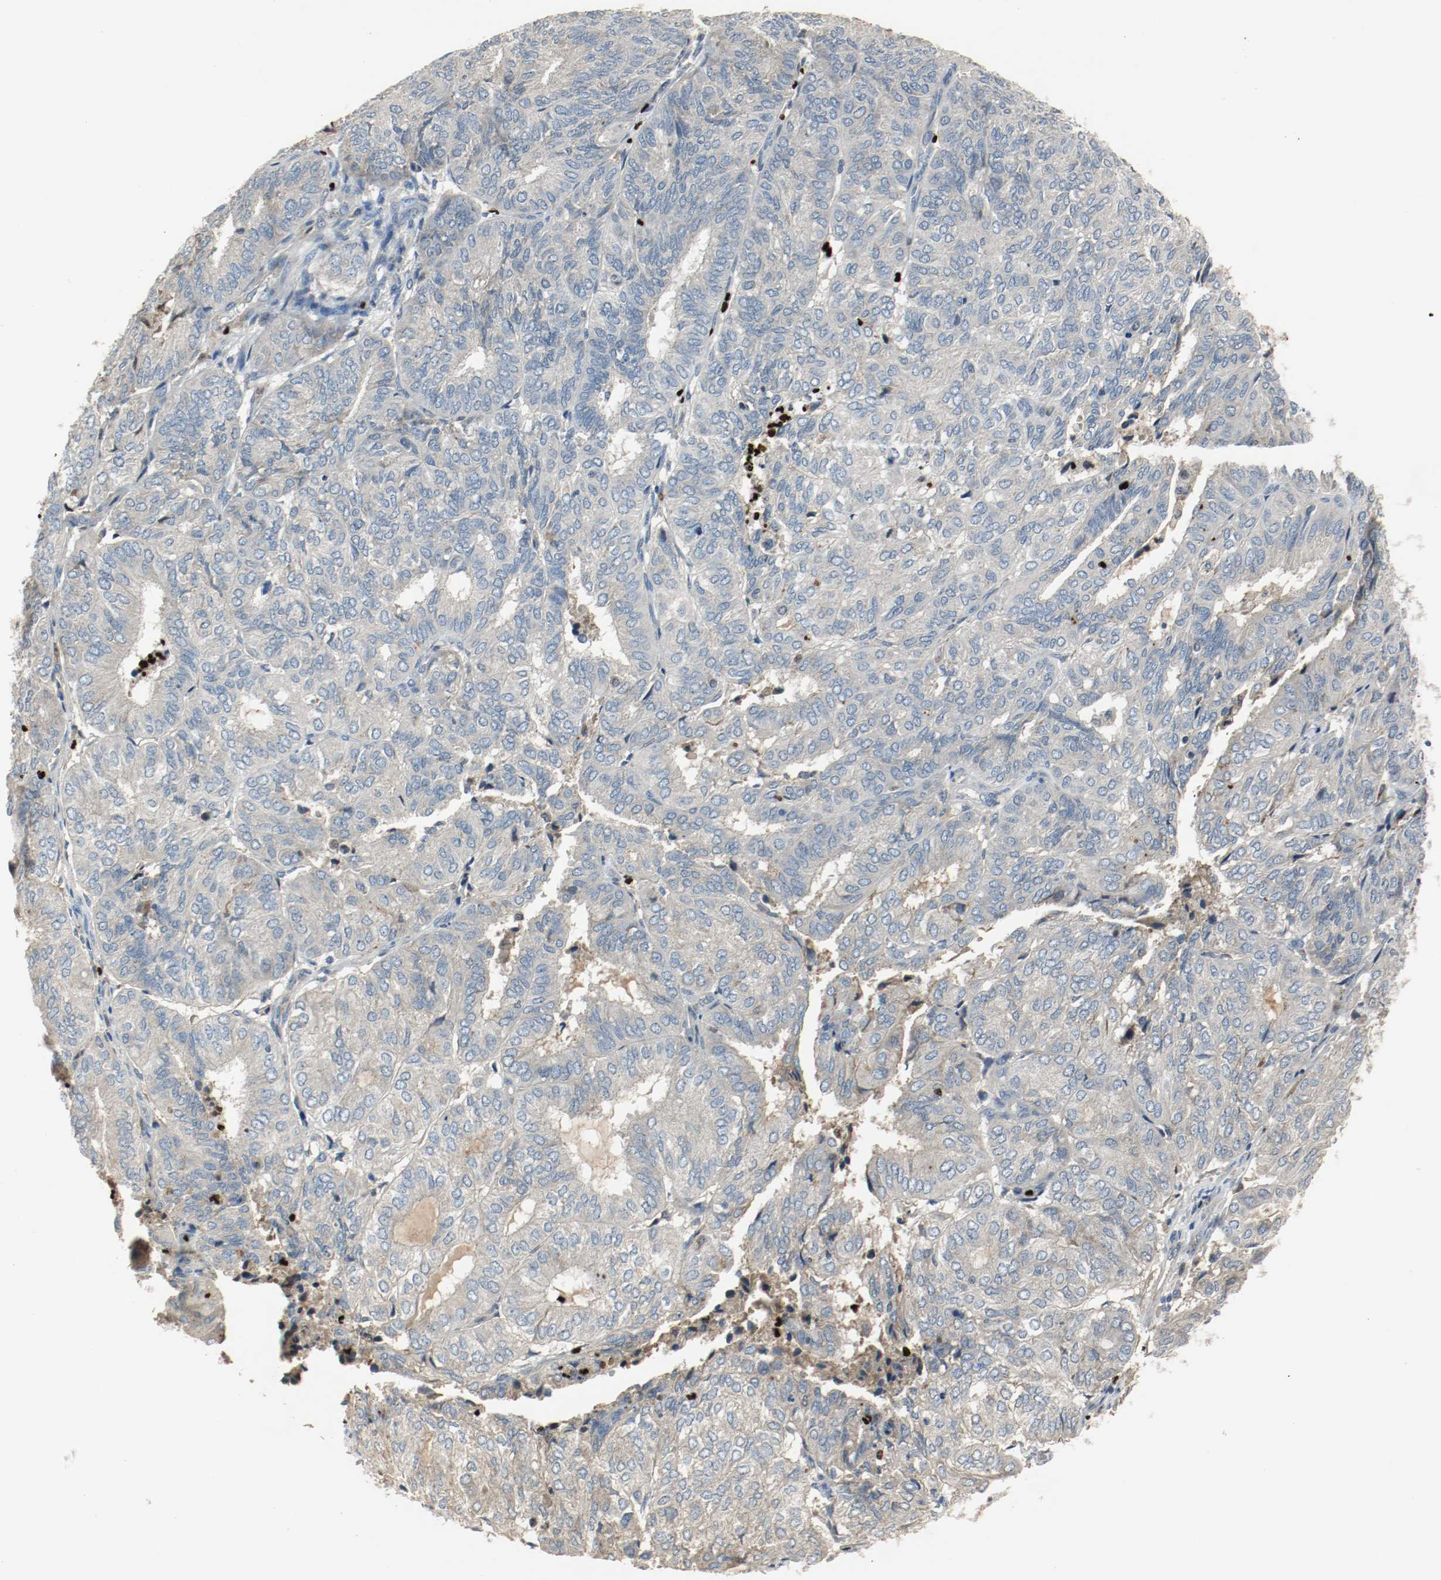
{"staining": {"intensity": "negative", "quantity": "none", "location": "none"}, "tissue": "endometrial cancer", "cell_type": "Tumor cells", "image_type": "cancer", "snomed": [{"axis": "morphology", "description": "Adenocarcinoma, NOS"}, {"axis": "topography", "description": "Uterus"}], "caption": "A high-resolution micrograph shows immunohistochemistry (IHC) staining of endometrial adenocarcinoma, which shows no significant expression in tumor cells. (Immunohistochemistry (ihc), brightfield microscopy, high magnification).", "gene": "BLK", "patient": {"sex": "female", "age": 60}}